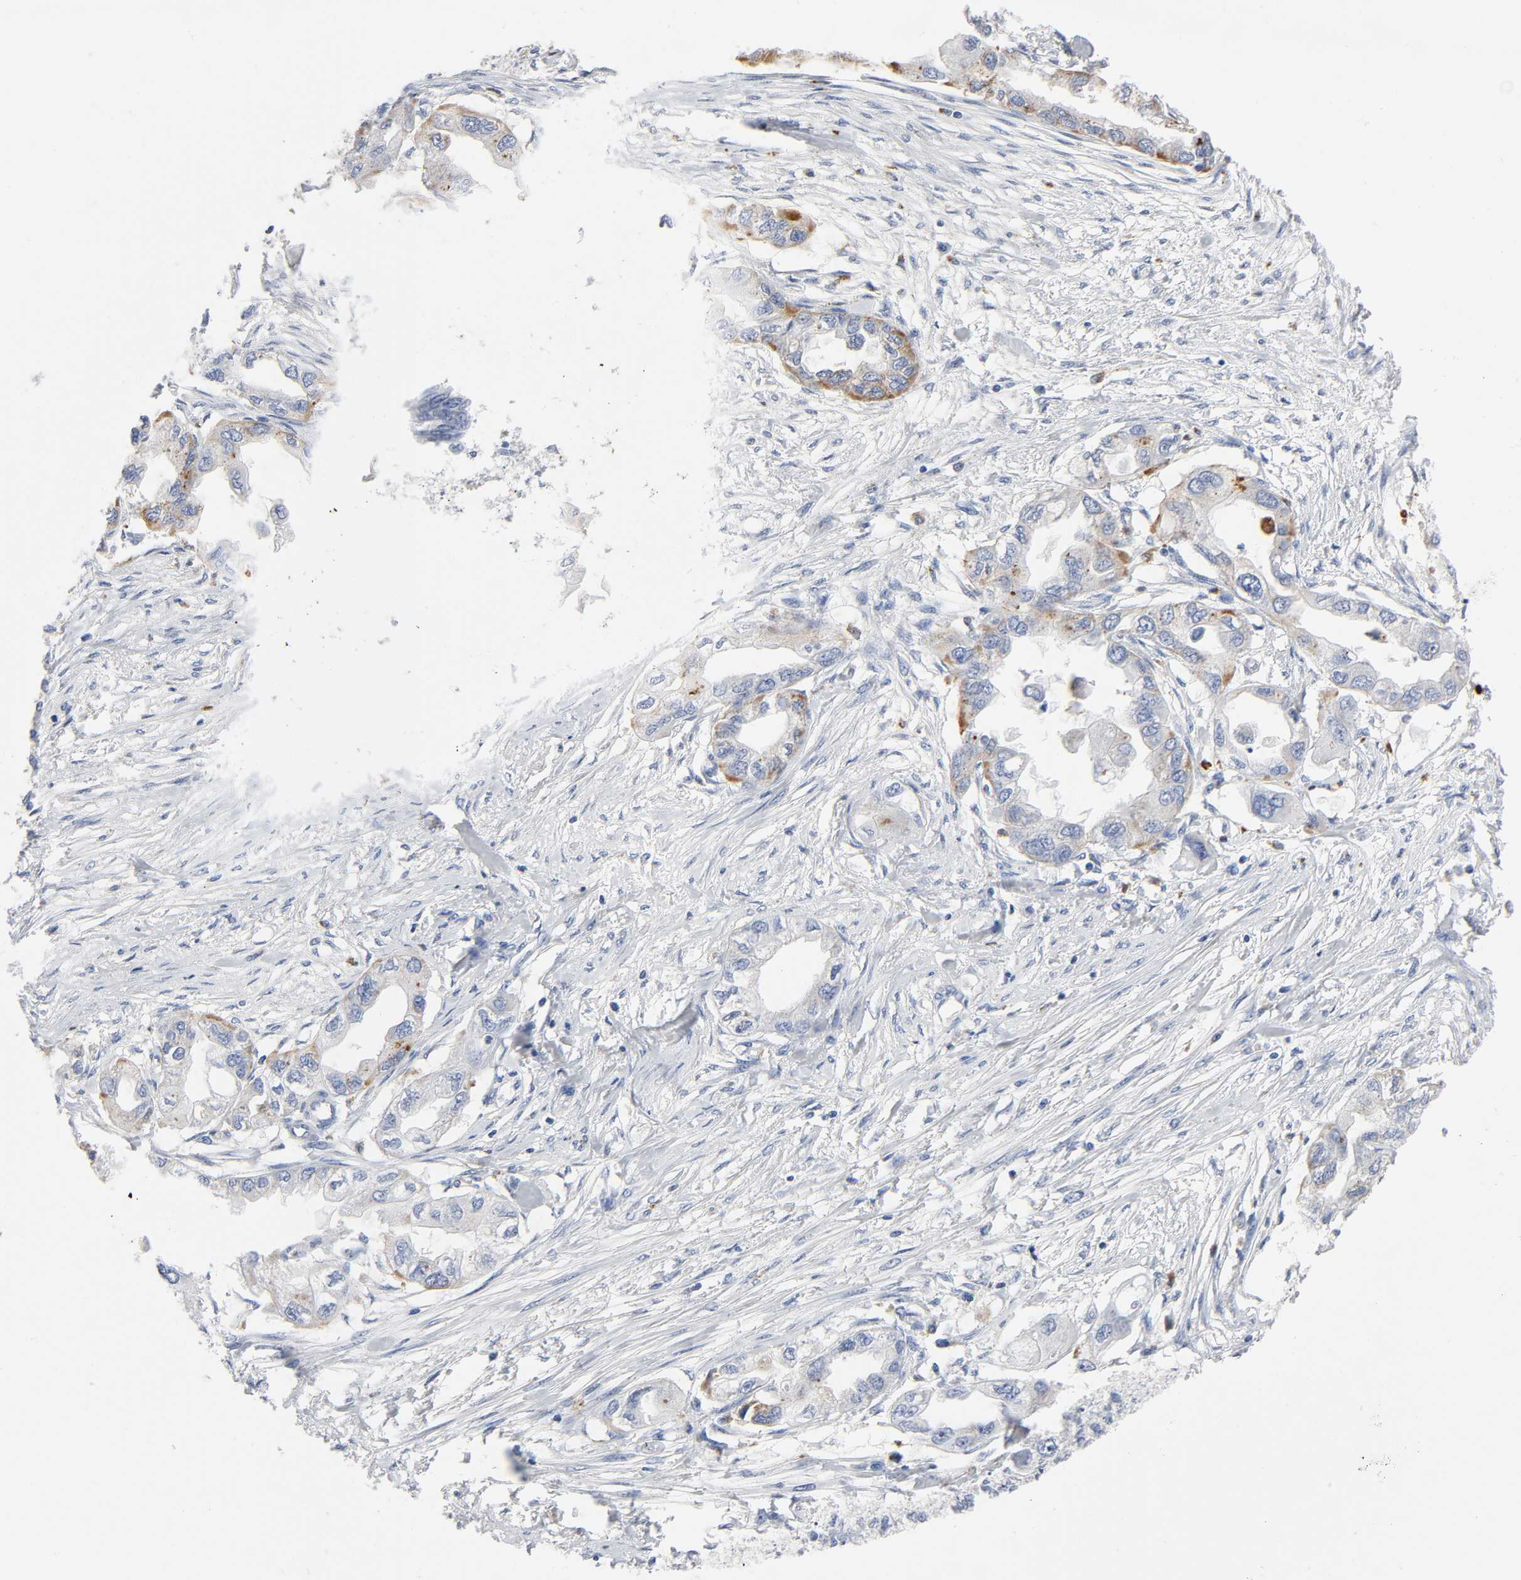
{"staining": {"intensity": "moderate", "quantity": "25%-75%", "location": "cytoplasmic/membranous"}, "tissue": "endometrial cancer", "cell_type": "Tumor cells", "image_type": "cancer", "snomed": [{"axis": "morphology", "description": "Adenocarcinoma, NOS"}, {"axis": "topography", "description": "Endometrium"}], "caption": "This micrograph displays endometrial adenocarcinoma stained with immunohistochemistry (IHC) to label a protein in brown. The cytoplasmic/membranous of tumor cells show moderate positivity for the protein. Nuclei are counter-stained blue.", "gene": "PLP1", "patient": {"sex": "female", "age": 67}}